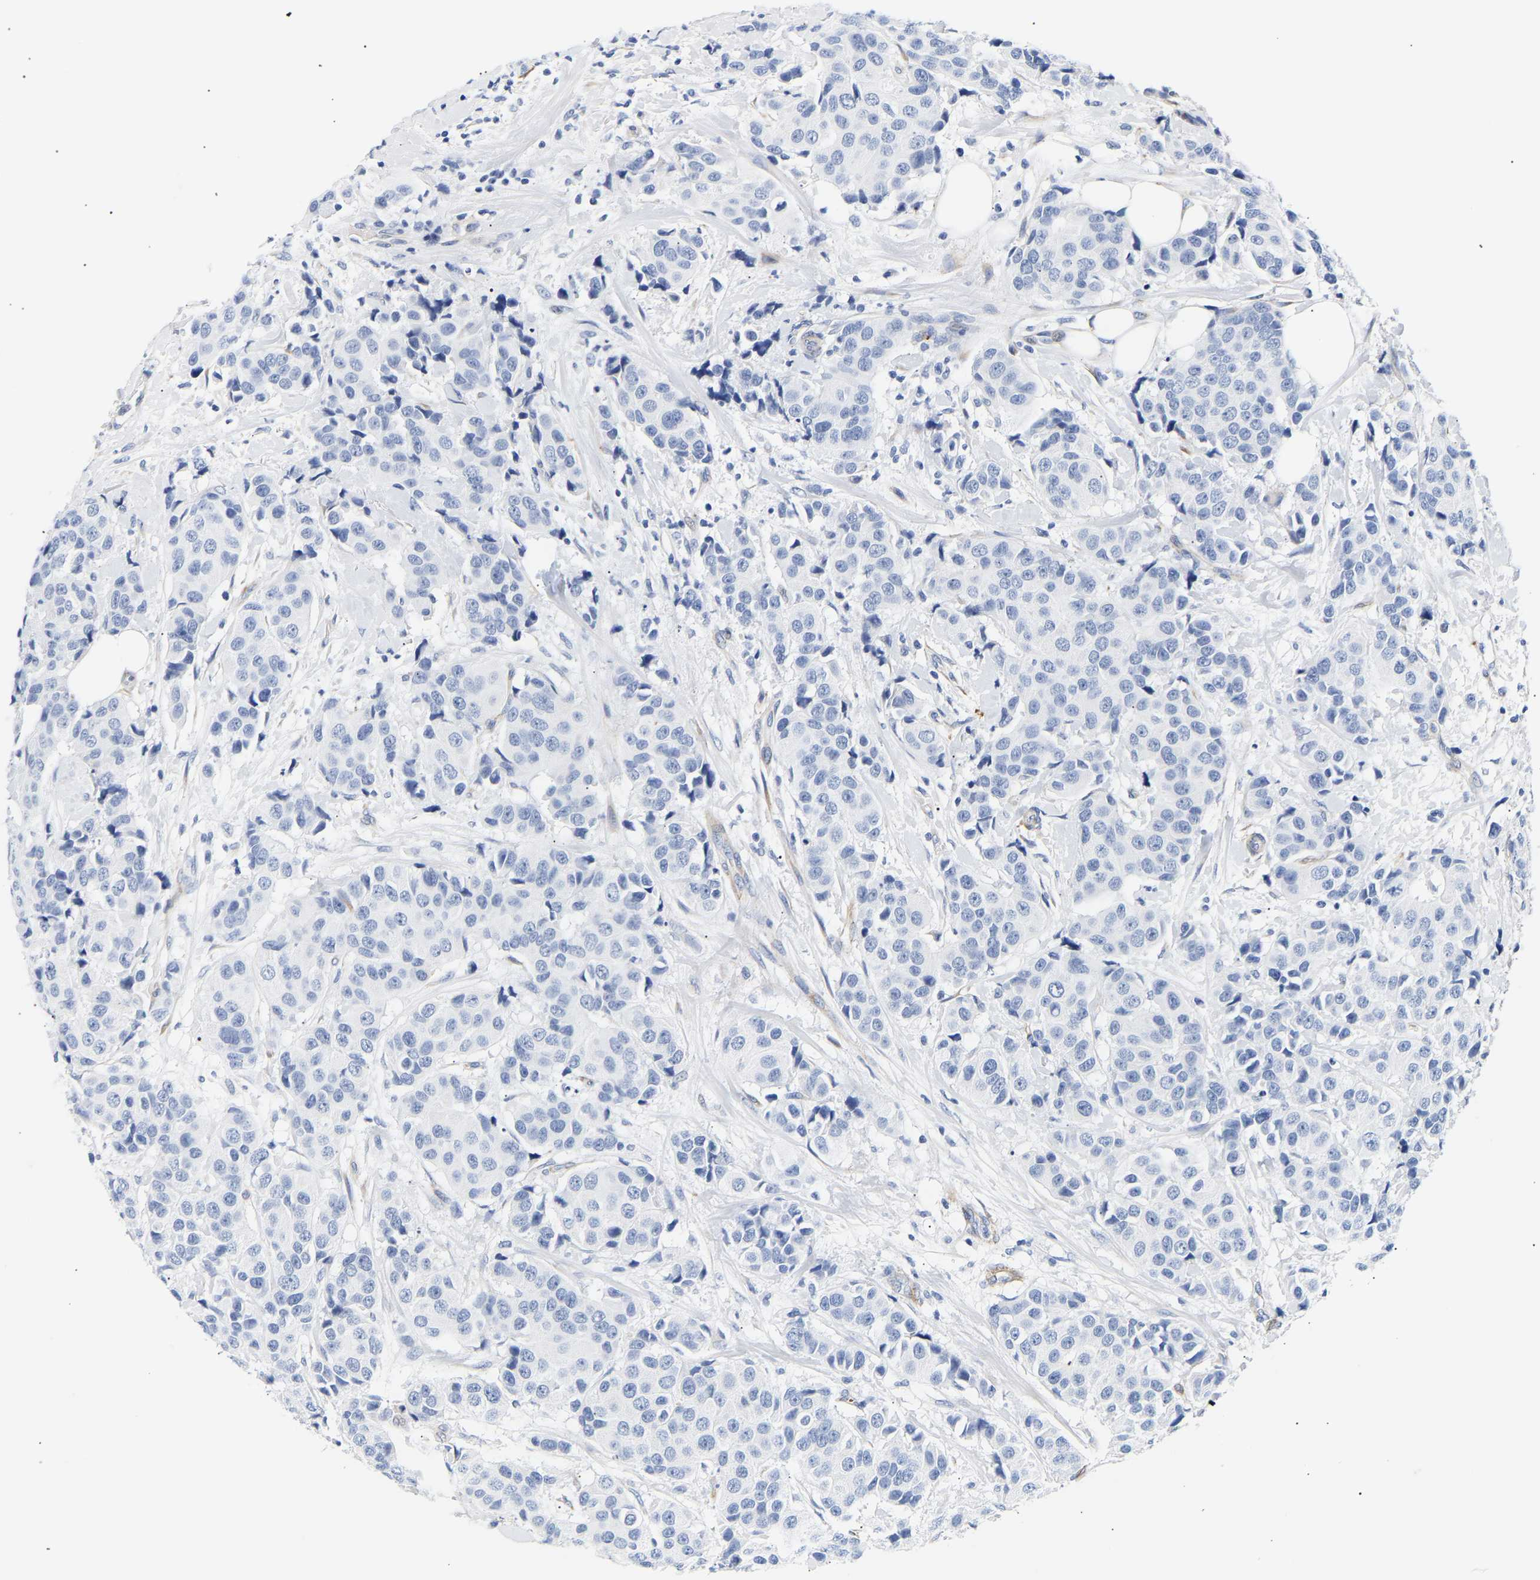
{"staining": {"intensity": "negative", "quantity": "none", "location": "none"}, "tissue": "breast cancer", "cell_type": "Tumor cells", "image_type": "cancer", "snomed": [{"axis": "morphology", "description": "Normal tissue, NOS"}, {"axis": "morphology", "description": "Duct carcinoma"}, {"axis": "topography", "description": "Breast"}], "caption": "Histopathology image shows no protein staining in tumor cells of breast cancer (intraductal carcinoma) tissue.", "gene": "IGFBP7", "patient": {"sex": "female", "age": 39}}